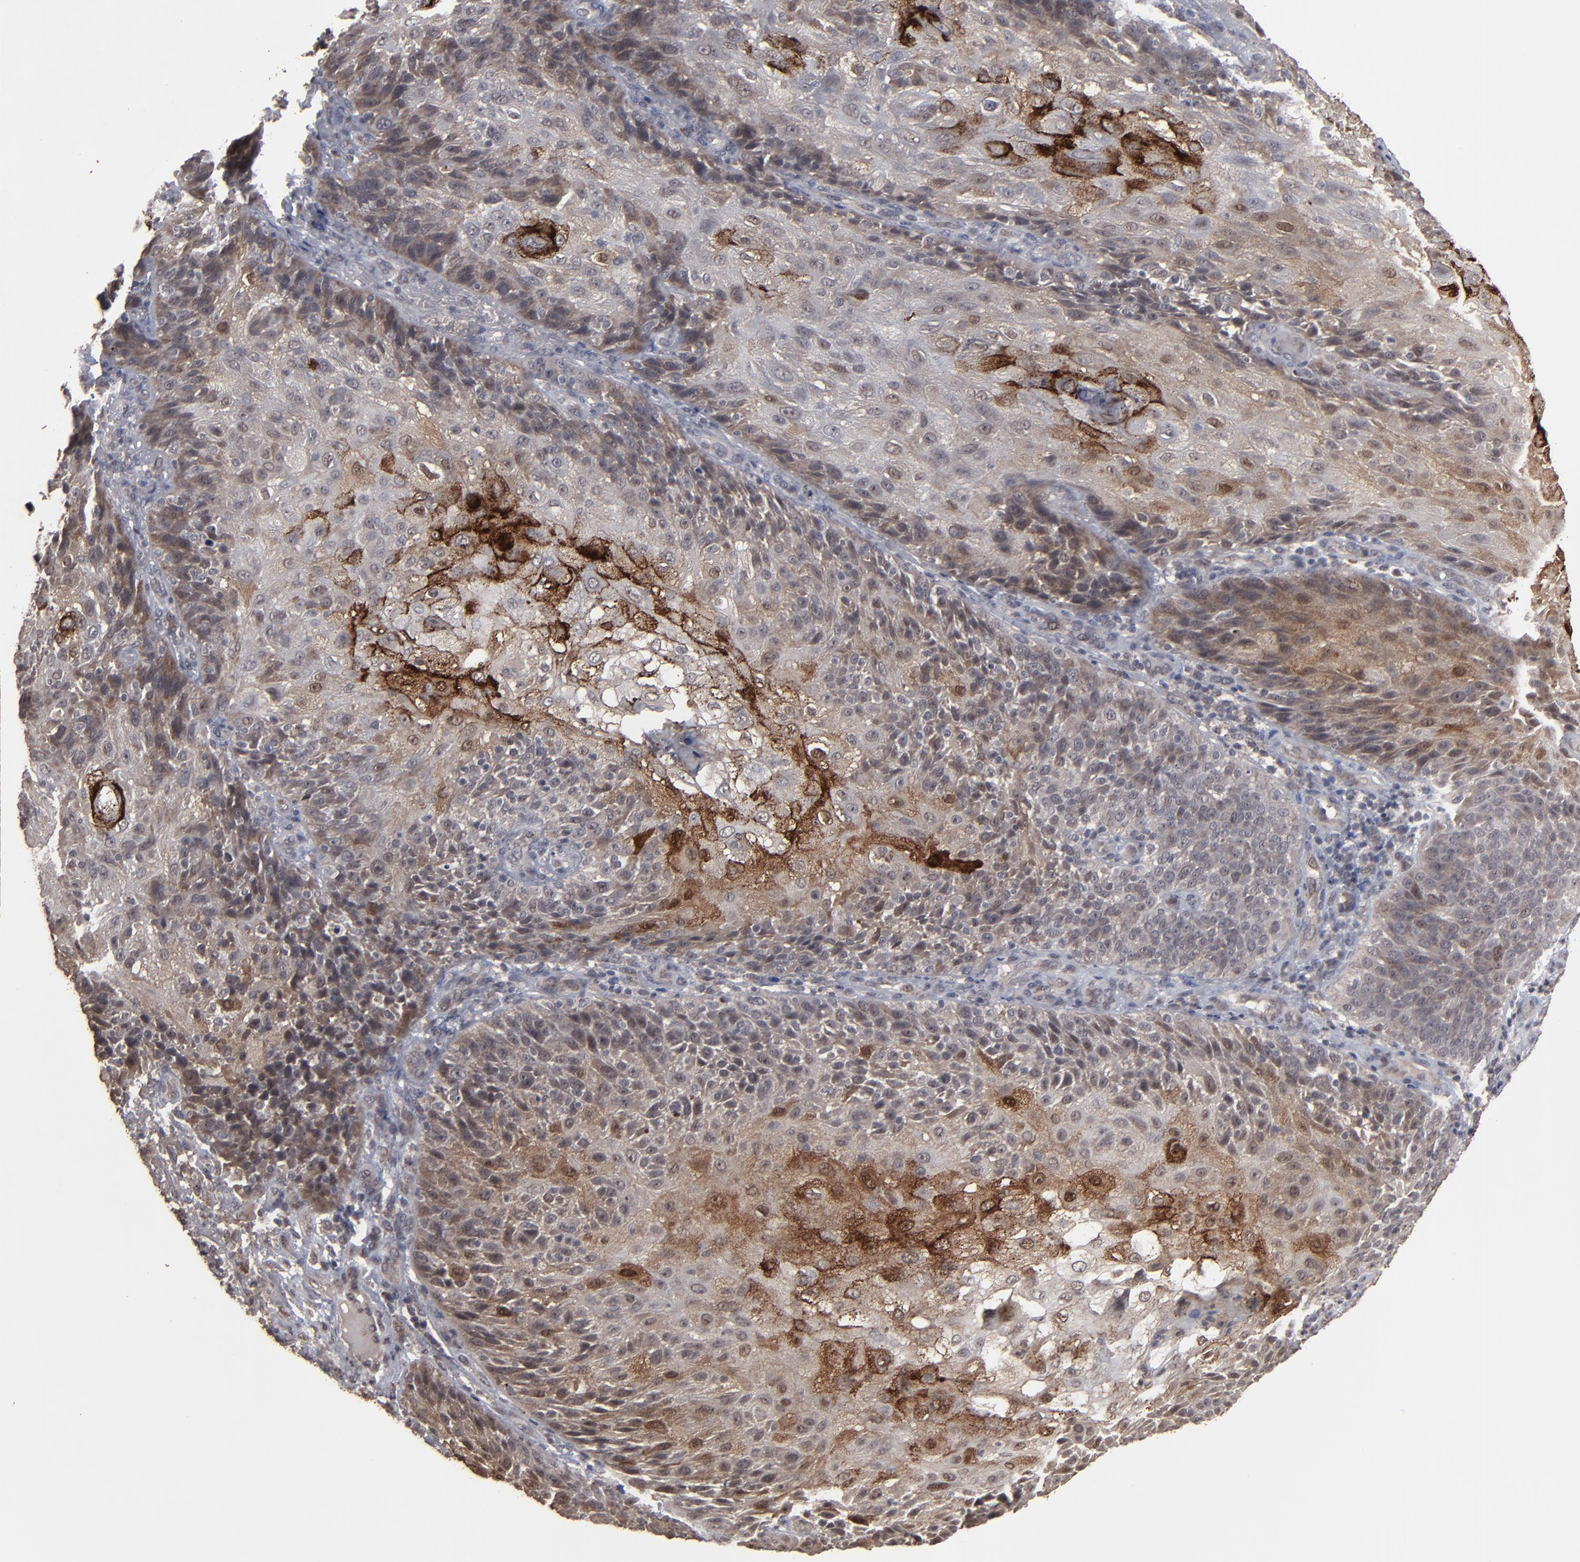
{"staining": {"intensity": "moderate", "quantity": "25%-75%", "location": "cytoplasmic/membranous,nuclear"}, "tissue": "skin cancer", "cell_type": "Tumor cells", "image_type": "cancer", "snomed": [{"axis": "morphology", "description": "Normal tissue, NOS"}, {"axis": "morphology", "description": "Squamous cell carcinoma, NOS"}, {"axis": "topography", "description": "Skin"}], "caption": "Skin cancer stained with a brown dye exhibits moderate cytoplasmic/membranous and nuclear positive positivity in approximately 25%-75% of tumor cells.", "gene": "SLC22A17", "patient": {"sex": "female", "age": 83}}